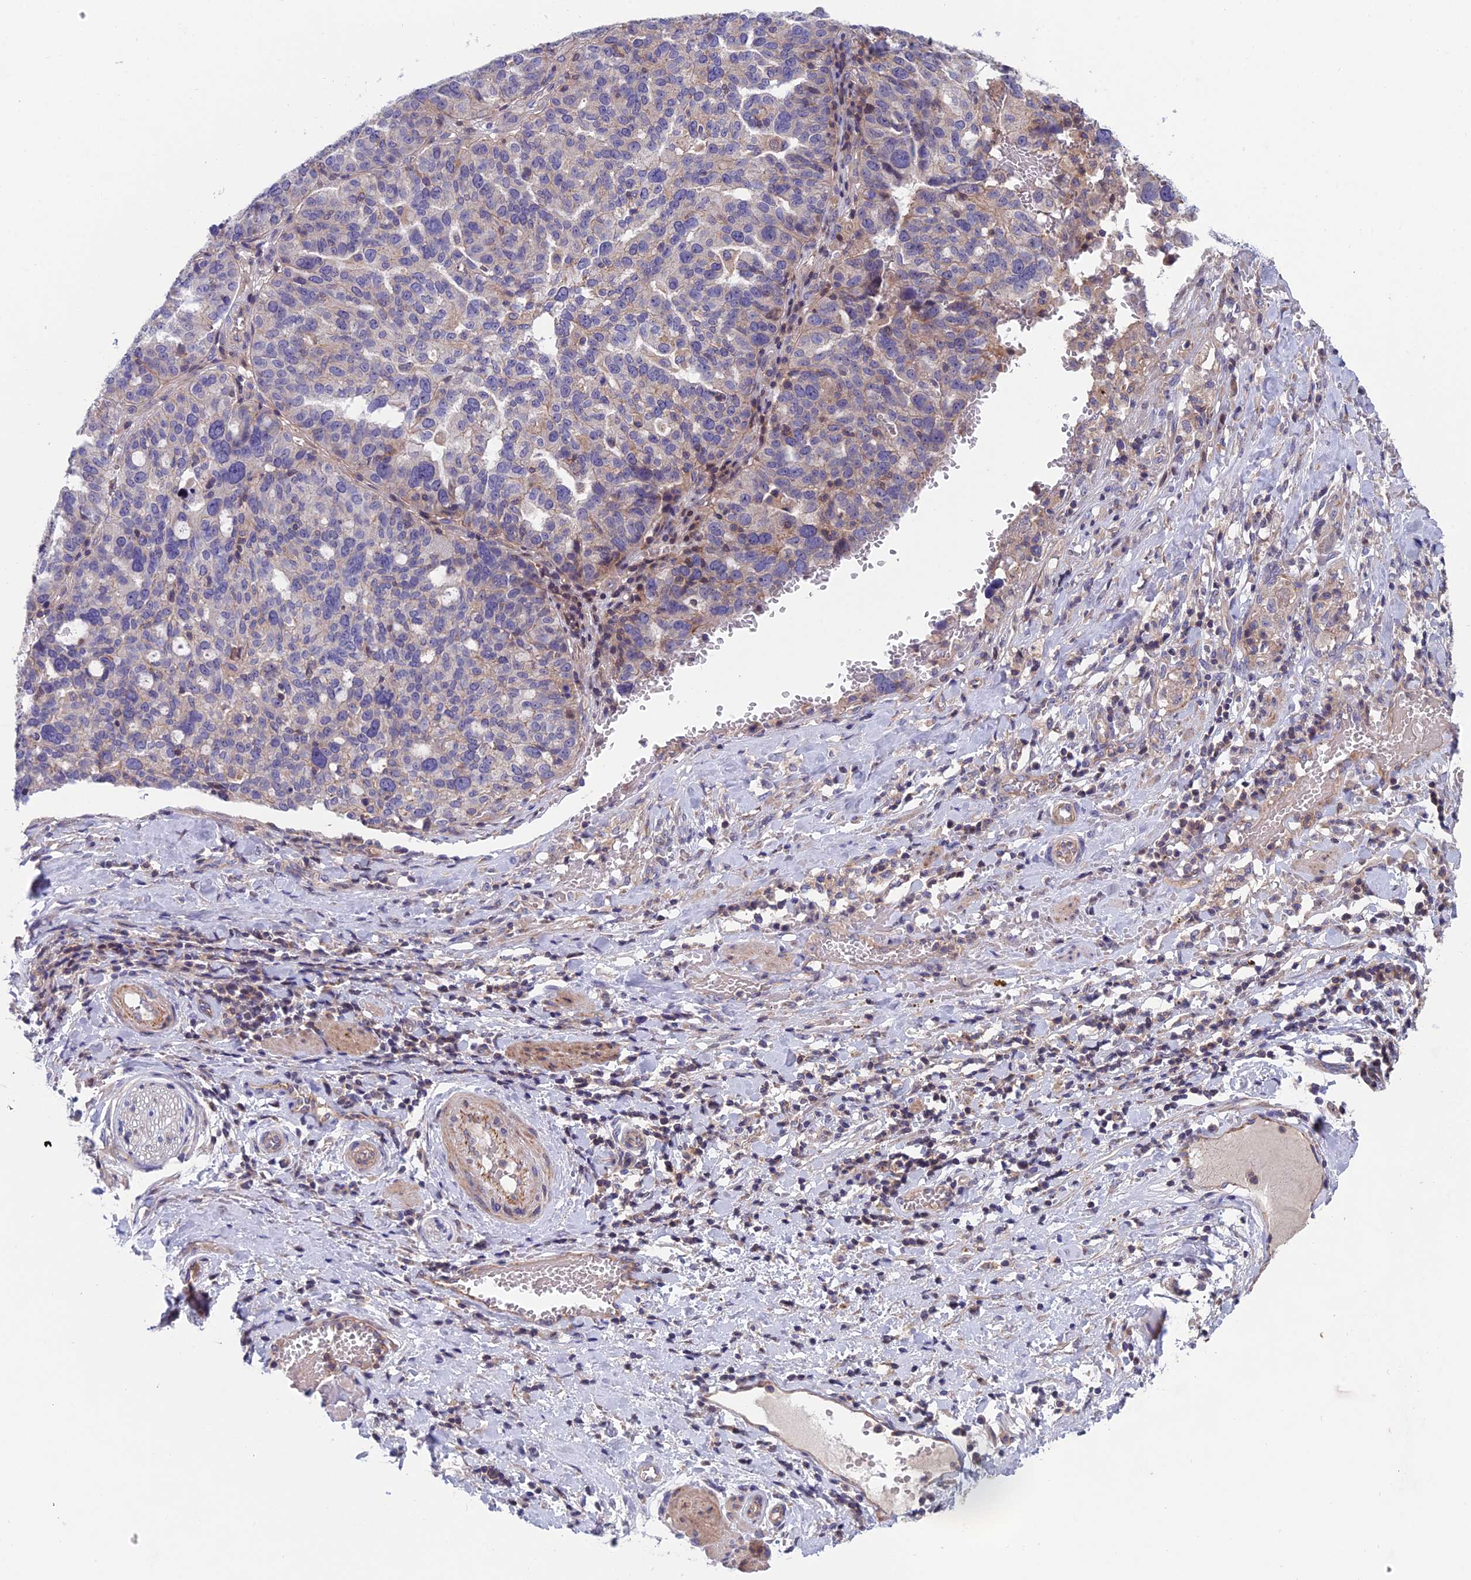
{"staining": {"intensity": "negative", "quantity": "none", "location": "none"}, "tissue": "ovarian cancer", "cell_type": "Tumor cells", "image_type": "cancer", "snomed": [{"axis": "morphology", "description": "Cystadenocarcinoma, serous, NOS"}, {"axis": "topography", "description": "Ovary"}], "caption": "IHC image of neoplastic tissue: human ovarian serous cystadenocarcinoma stained with DAB demonstrates no significant protein staining in tumor cells.", "gene": "USP37", "patient": {"sex": "female", "age": 59}}